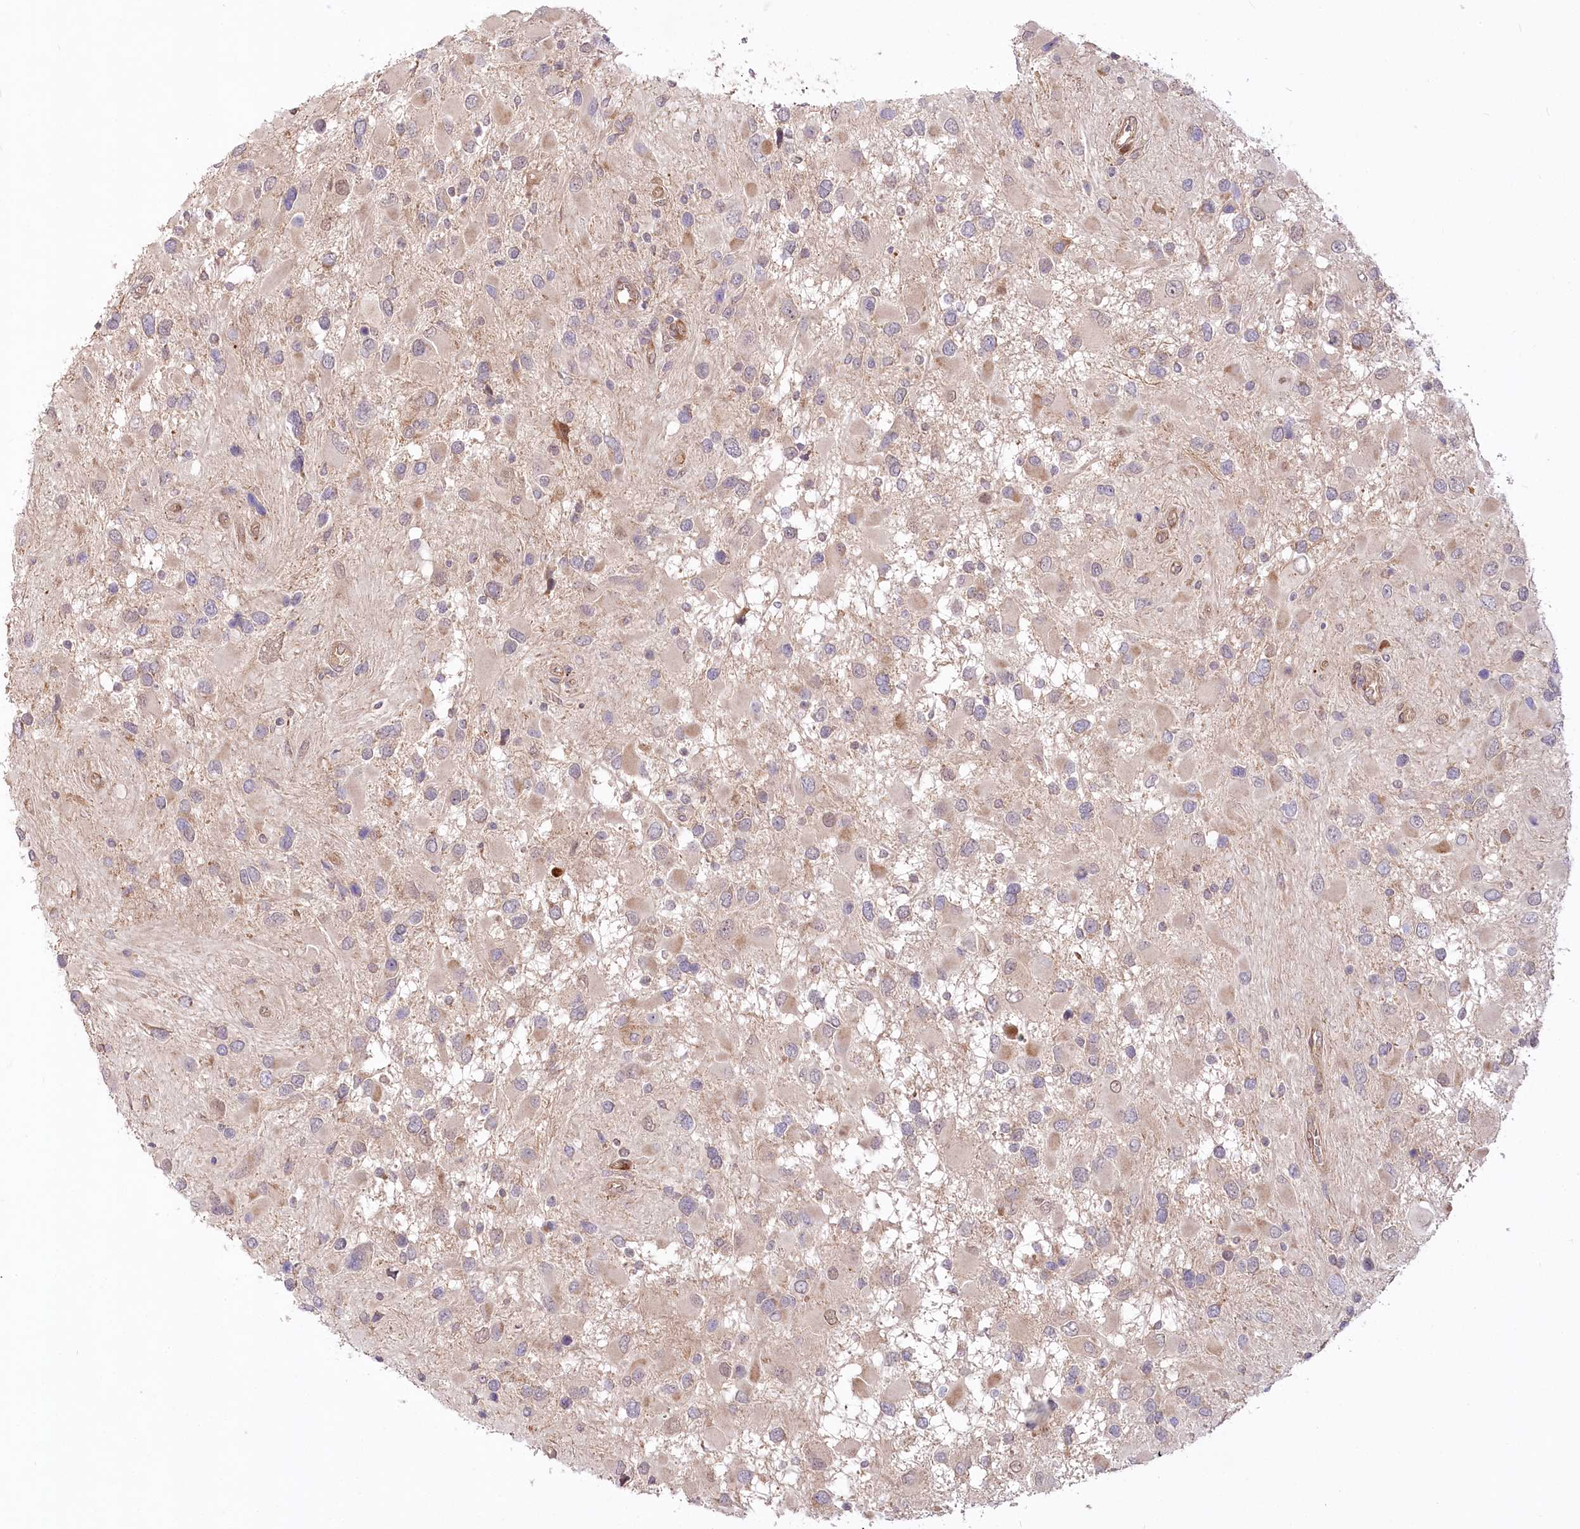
{"staining": {"intensity": "weak", "quantity": "<25%", "location": "cytoplasmic/membranous"}, "tissue": "glioma", "cell_type": "Tumor cells", "image_type": "cancer", "snomed": [{"axis": "morphology", "description": "Glioma, malignant, High grade"}, {"axis": "topography", "description": "Brain"}], "caption": "High magnification brightfield microscopy of glioma stained with DAB (brown) and counterstained with hematoxylin (blue): tumor cells show no significant staining.", "gene": "CEP70", "patient": {"sex": "male", "age": 53}}